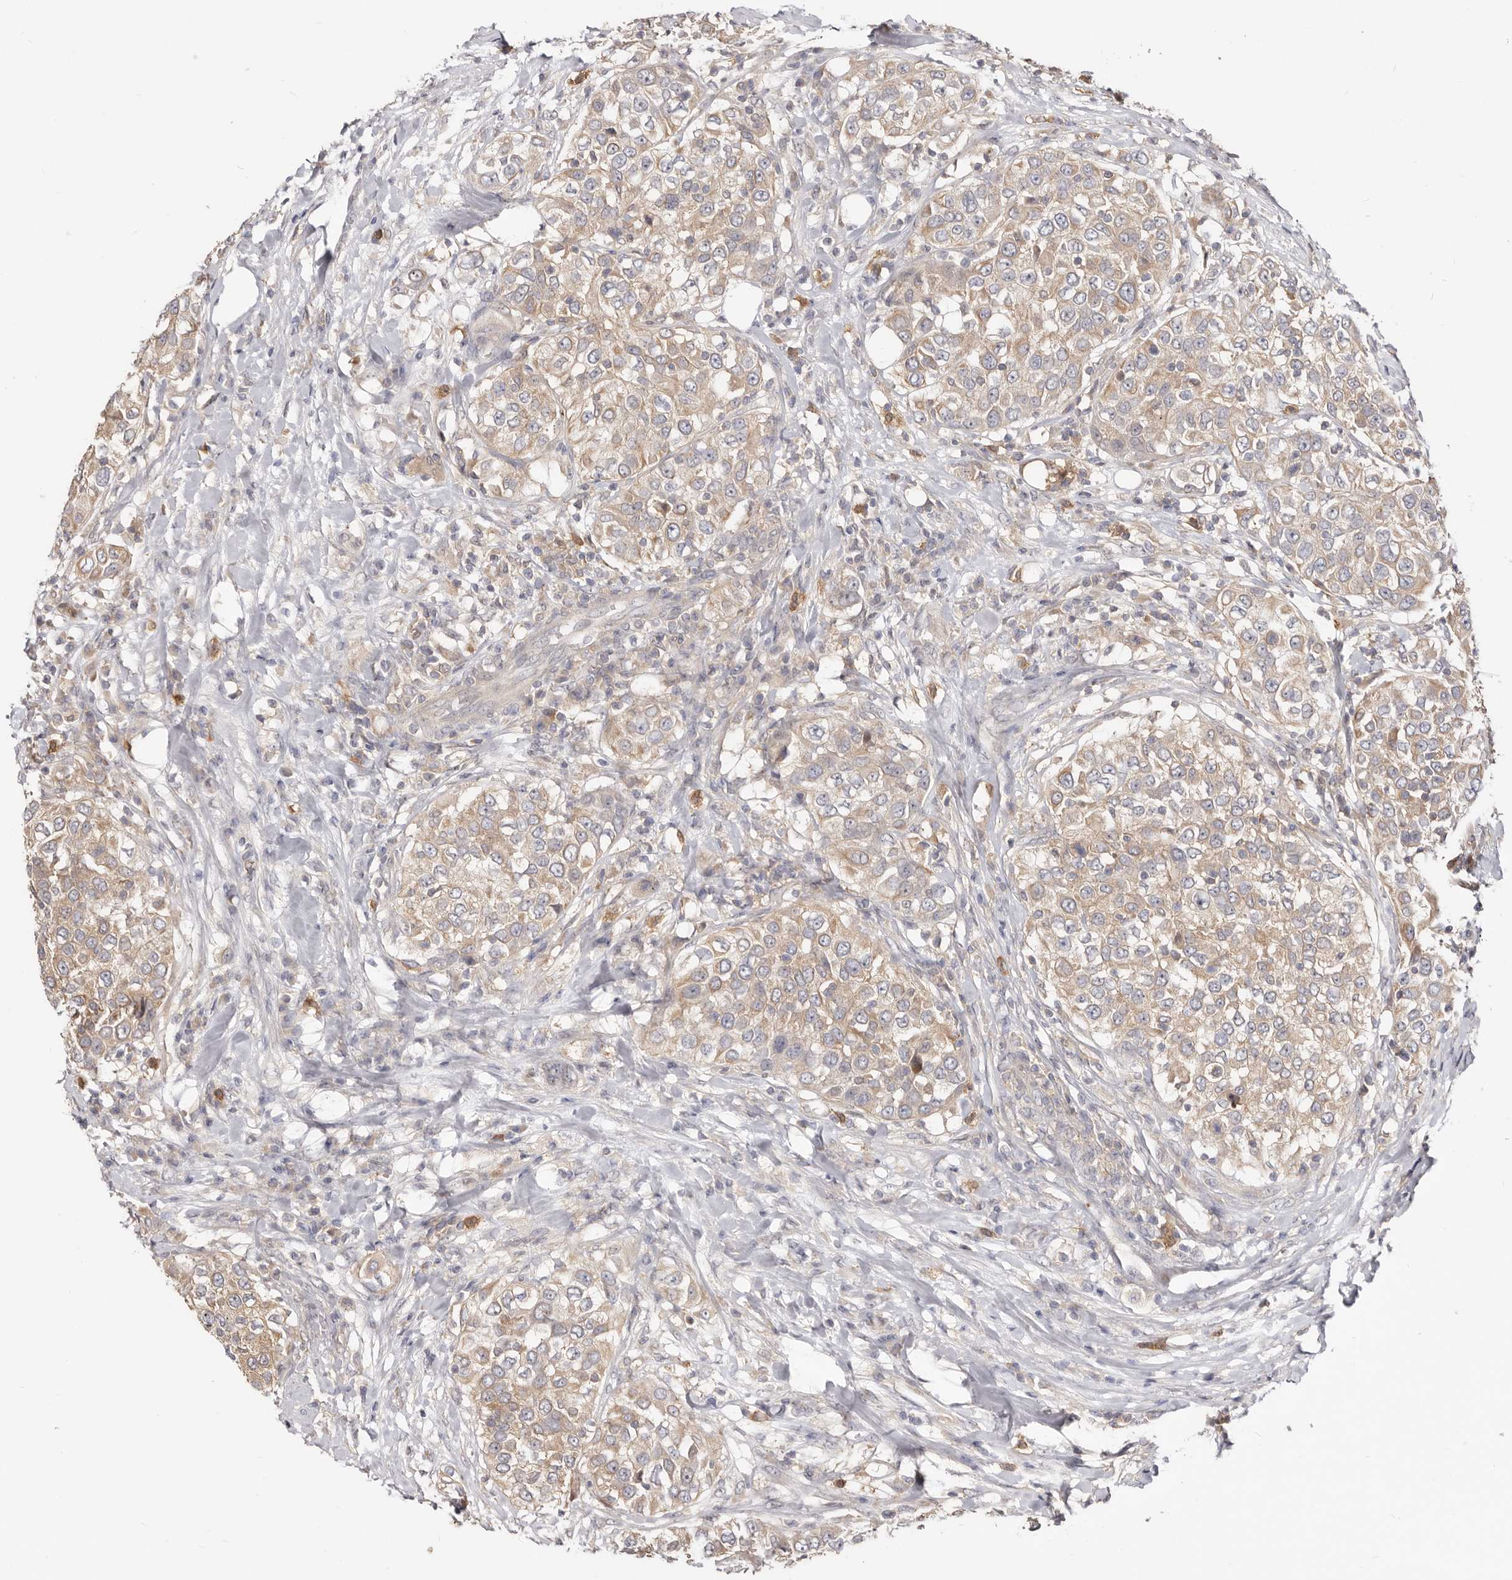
{"staining": {"intensity": "moderate", "quantity": ">75%", "location": "cytoplasmic/membranous"}, "tissue": "urothelial cancer", "cell_type": "Tumor cells", "image_type": "cancer", "snomed": [{"axis": "morphology", "description": "Urothelial carcinoma, High grade"}, {"axis": "topography", "description": "Urinary bladder"}], "caption": "An immunohistochemistry (IHC) micrograph of neoplastic tissue is shown. Protein staining in brown shows moderate cytoplasmic/membranous positivity in urothelial carcinoma (high-grade) within tumor cells.", "gene": "TC2N", "patient": {"sex": "female", "age": 80}}